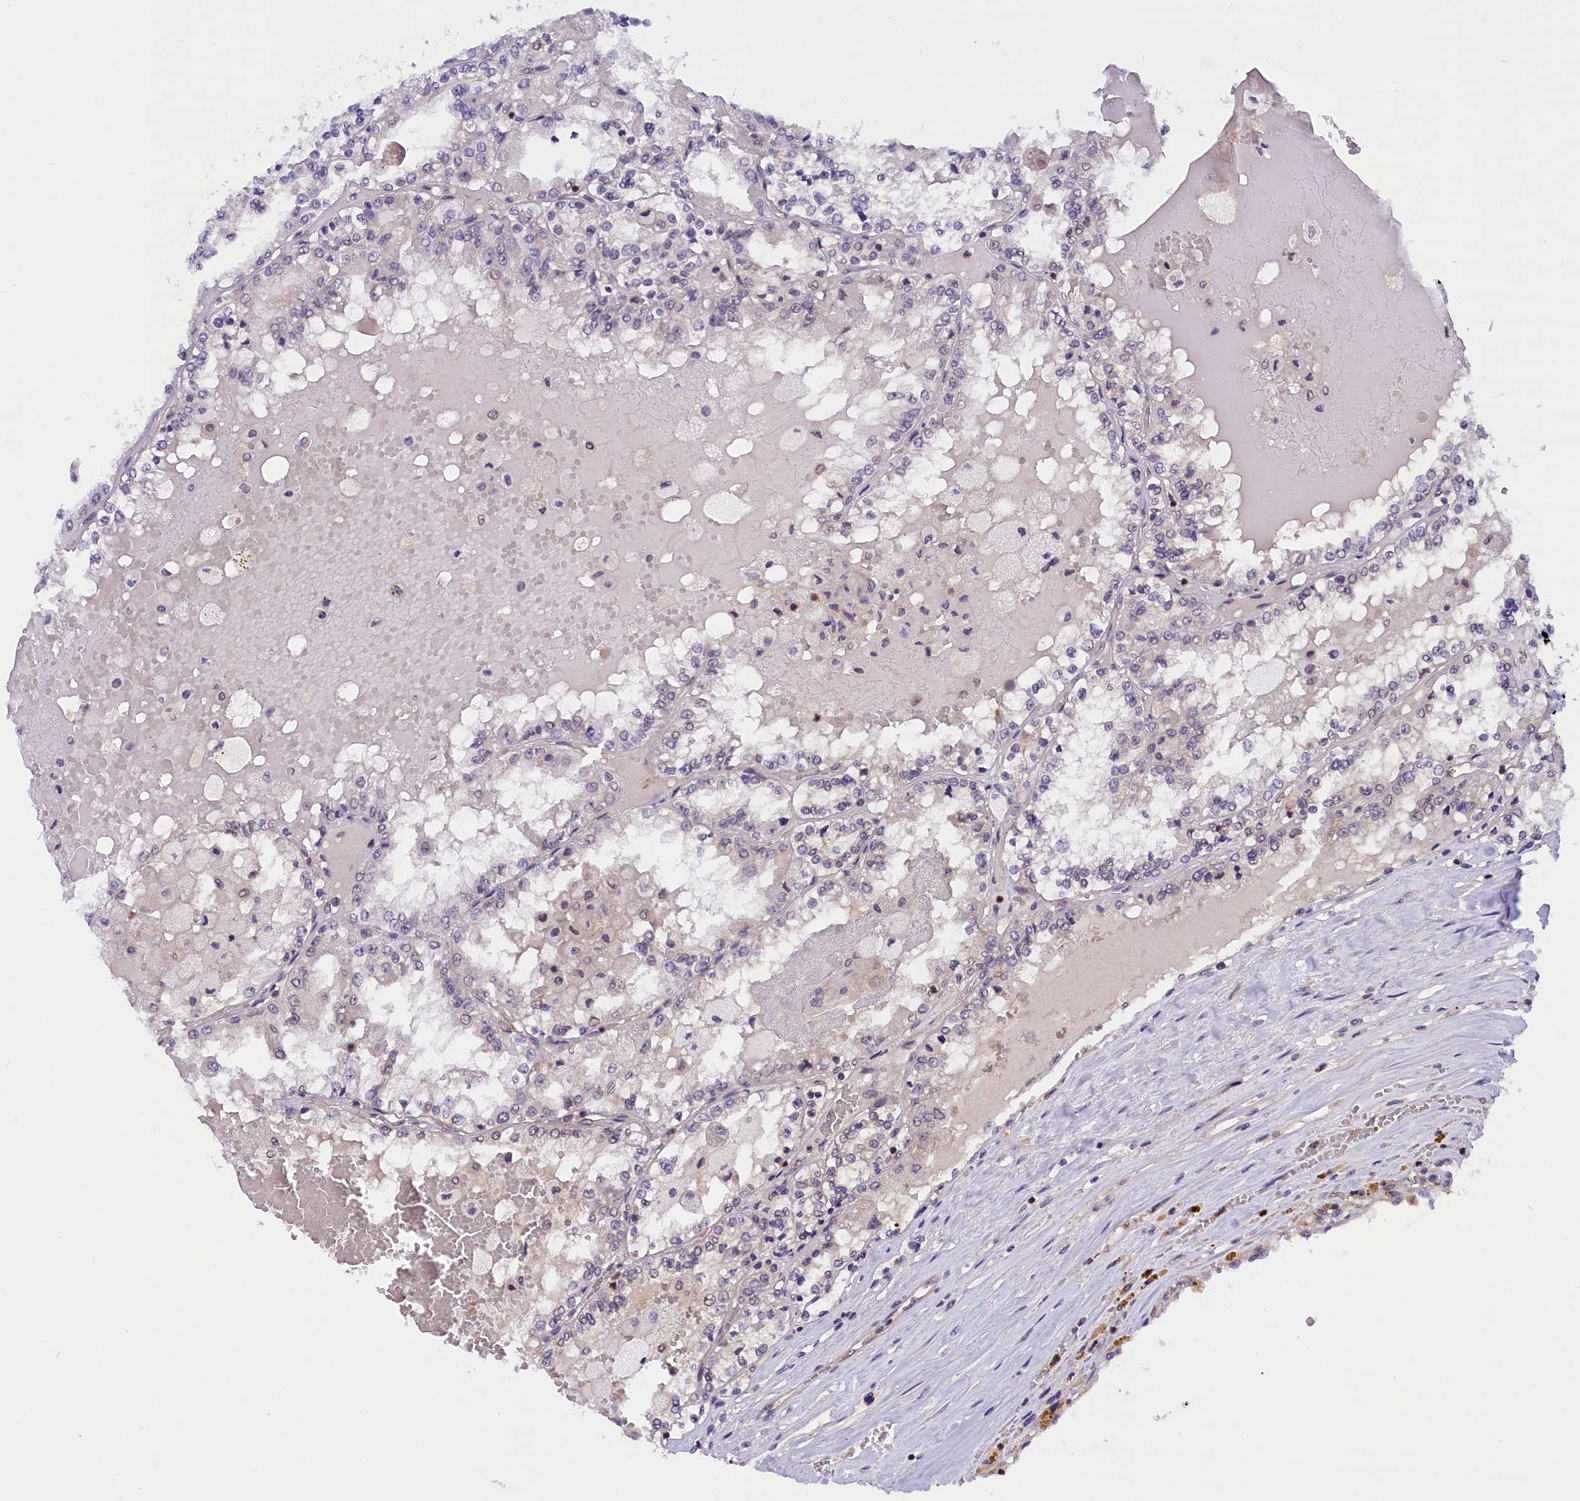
{"staining": {"intensity": "negative", "quantity": "none", "location": "none"}, "tissue": "renal cancer", "cell_type": "Tumor cells", "image_type": "cancer", "snomed": [{"axis": "morphology", "description": "Adenocarcinoma, NOS"}, {"axis": "topography", "description": "Kidney"}], "caption": "High power microscopy histopathology image of an IHC micrograph of renal cancer (adenocarcinoma), revealing no significant positivity in tumor cells.", "gene": "TBCB", "patient": {"sex": "female", "age": 56}}